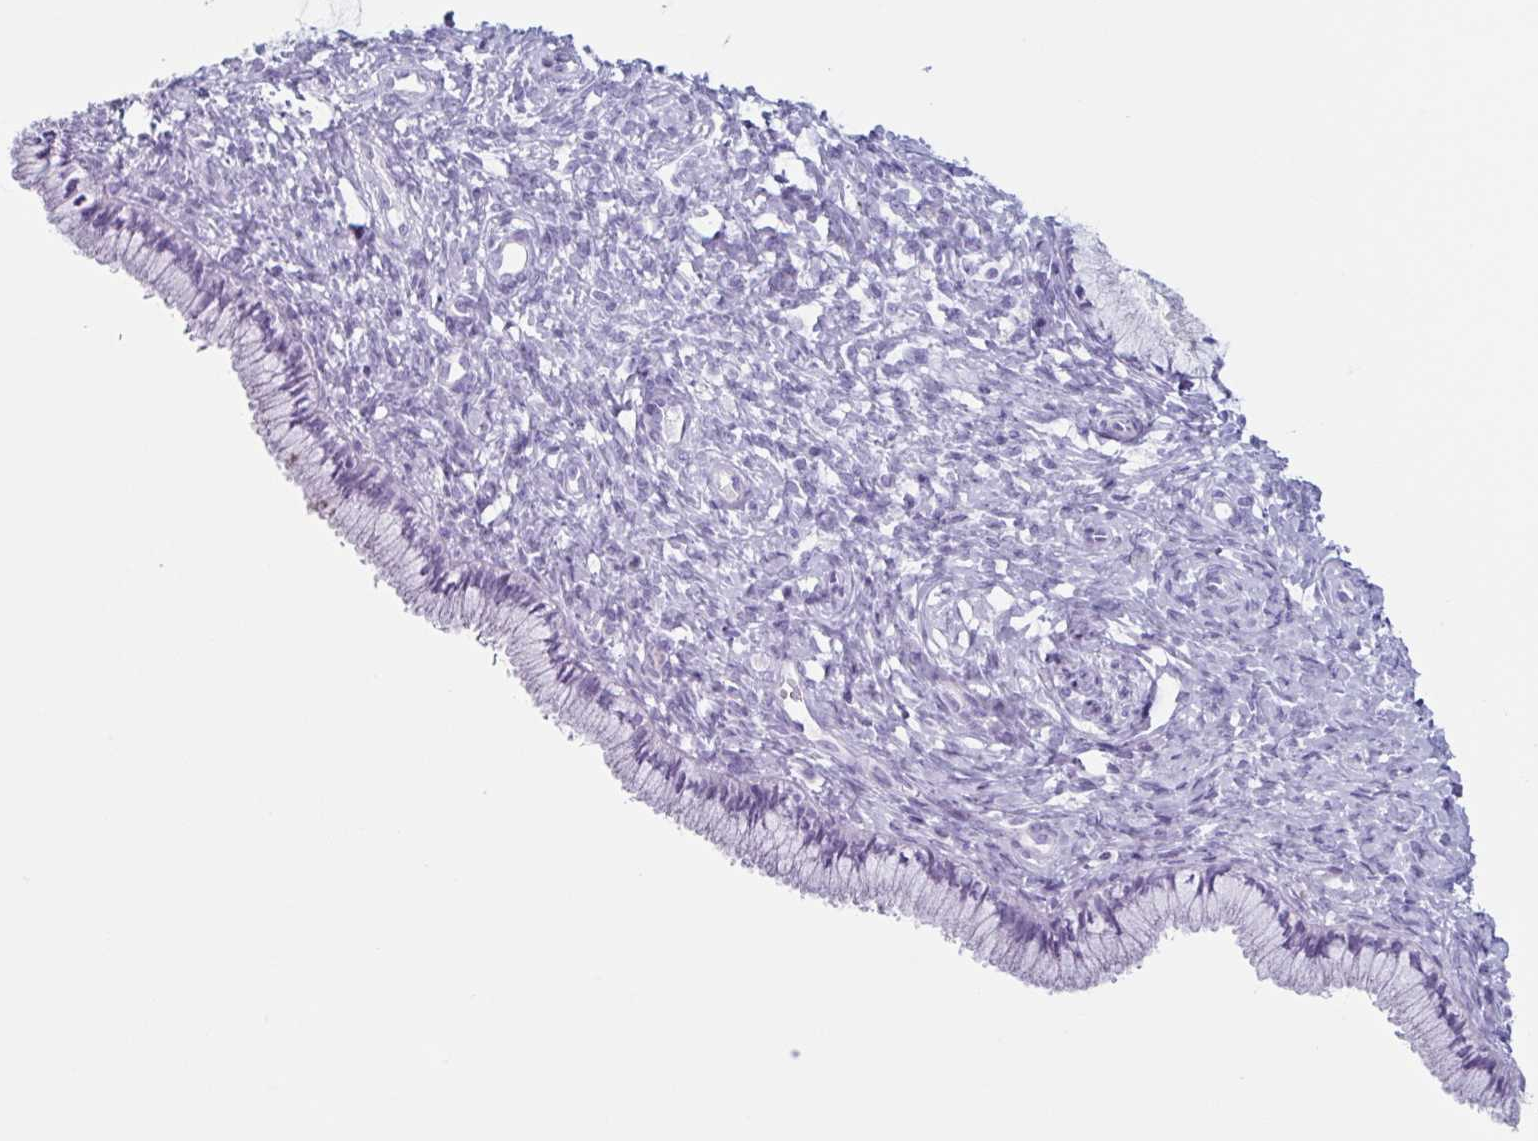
{"staining": {"intensity": "negative", "quantity": "none", "location": "none"}, "tissue": "cervix", "cell_type": "Glandular cells", "image_type": "normal", "snomed": [{"axis": "morphology", "description": "Normal tissue, NOS"}, {"axis": "topography", "description": "Cervix"}], "caption": "Glandular cells show no significant positivity in benign cervix. The staining was performed using DAB (3,3'-diaminobenzidine) to visualize the protein expression in brown, while the nuclei were stained in blue with hematoxylin (Magnification: 20x).", "gene": "ENKUR", "patient": {"sex": "female", "age": 37}}